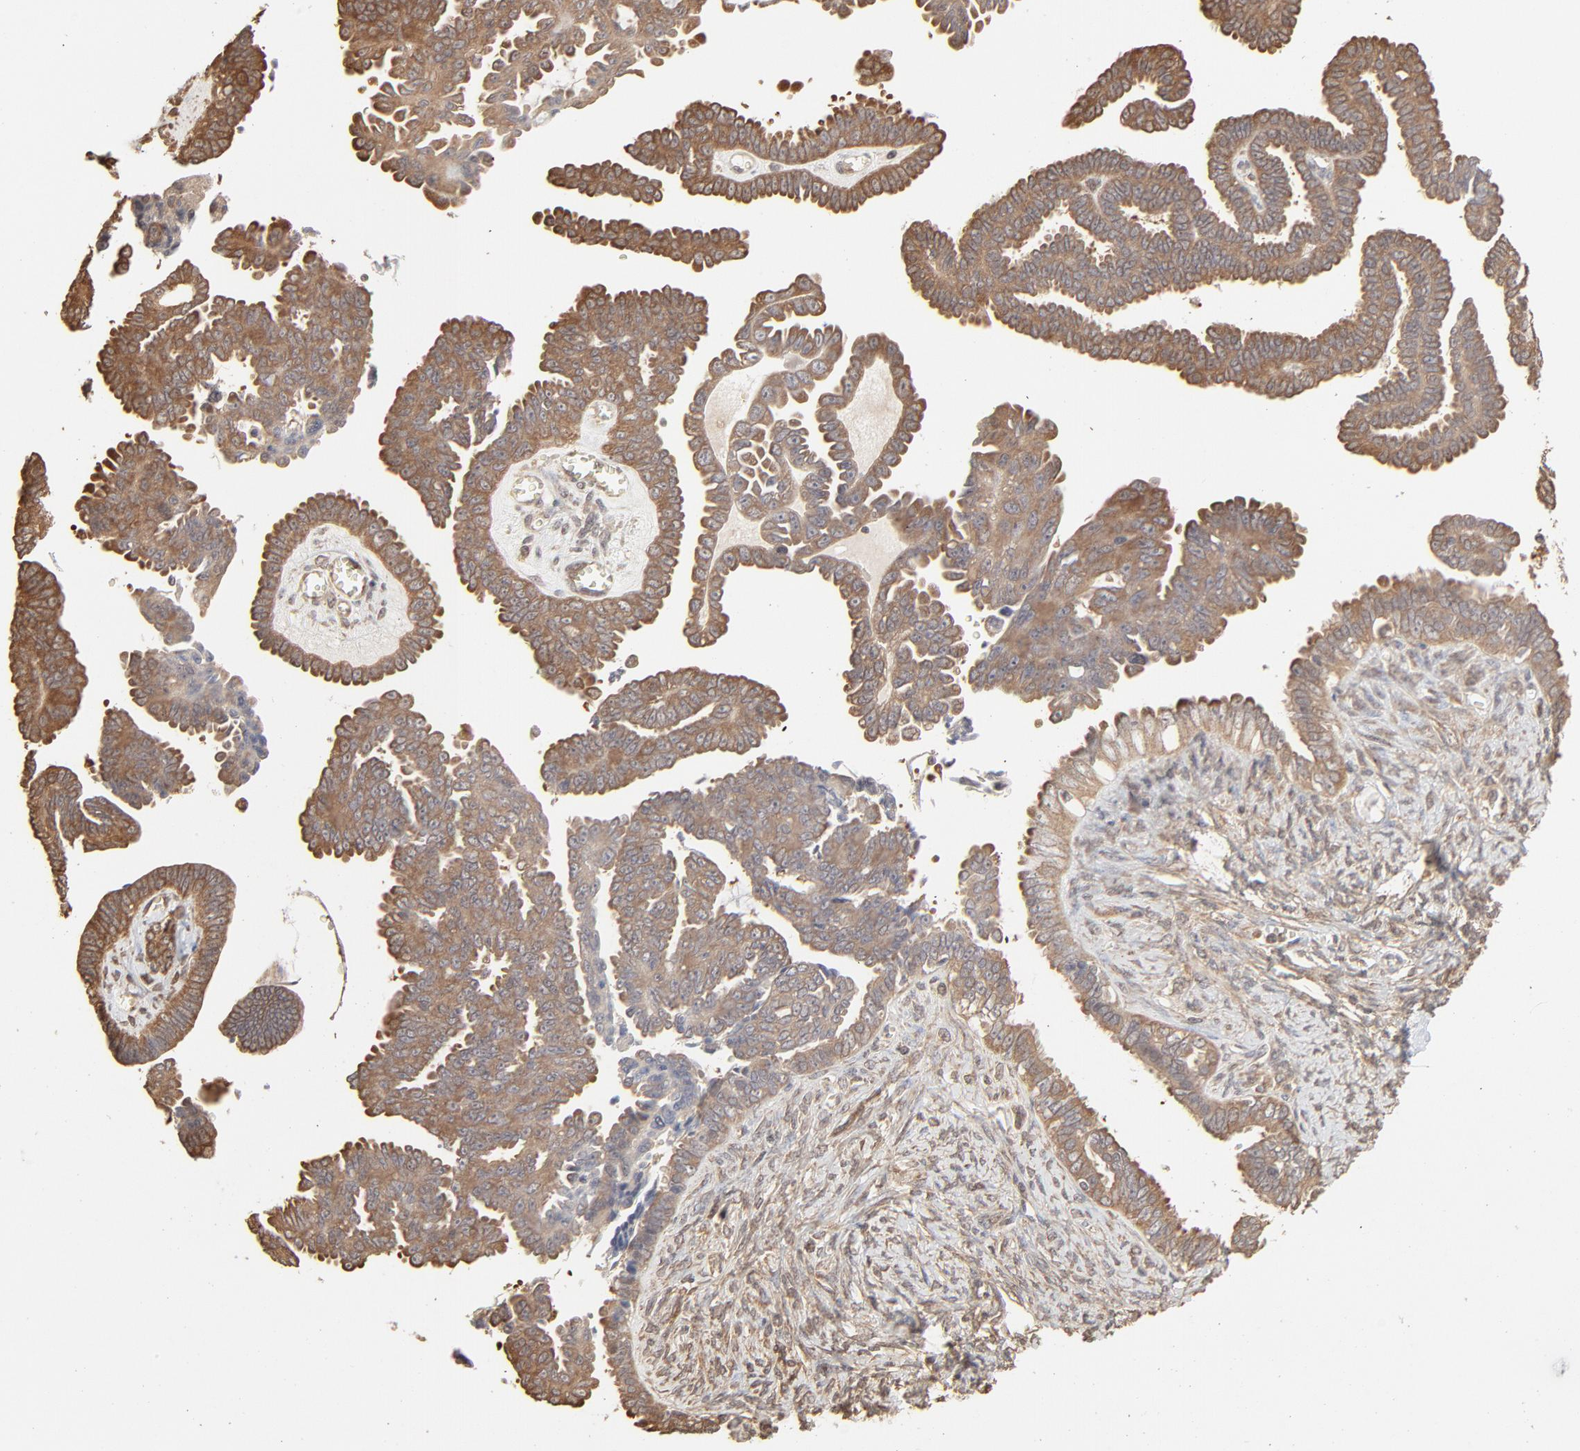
{"staining": {"intensity": "moderate", "quantity": ">75%", "location": "cytoplasmic/membranous"}, "tissue": "ovarian cancer", "cell_type": "Tumor cells", "image_type": "cancer", "snomed": [{"axis": "morphology", "description": "Cystadenocarcinoma, serous, NOS"}, {"axis": "topography", "description": "Ovary"}], "caption": "Brown immunohistochemical staining in ovarian cancer (serous cystadenocarcinoma) exhibits moderate cytoplasmic/membranous staining in approximately >75% of tumor cells.", "gene": "PPP2CA", "patient": {"sex": "female", "age": 71}}